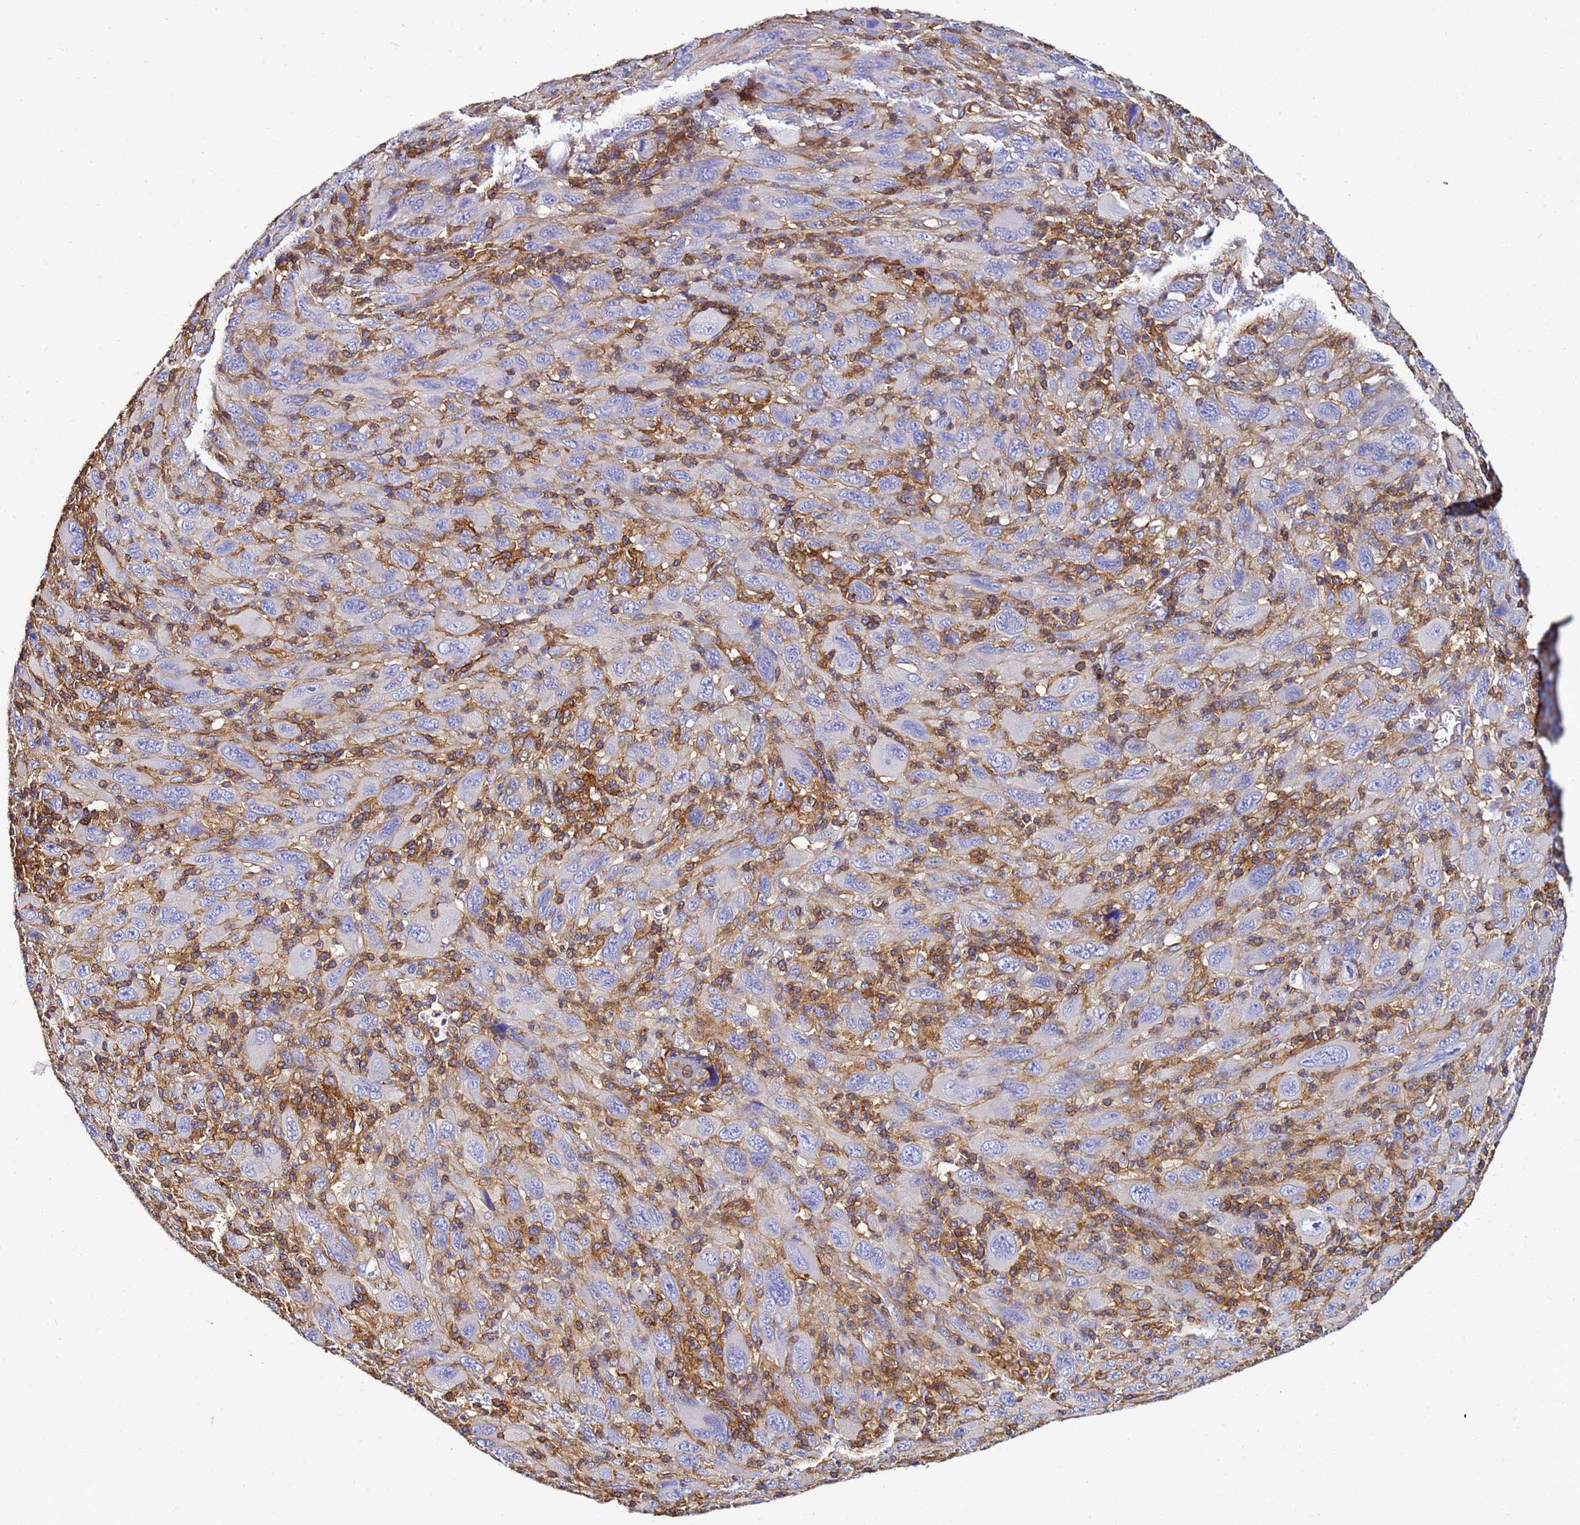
{"staining": {"intensity": "negative", "quantity": "none", "location": "none"}, "tissue": "melanoma", "cell_type": "Tumor cells", "image_type": "cancer", "snomed": [{"axis": "morphology", "description": "Malignant melanoma, Metastatic site"}, {"axis": "topography", "description": "Skin"}], "caption": "Immunohistochemistry image of melanoma stained for a protein (brown), which exhibits no staining in tumor cells.", "gene": "ACTB", "patient": {"sex": "female", "age": 56}}